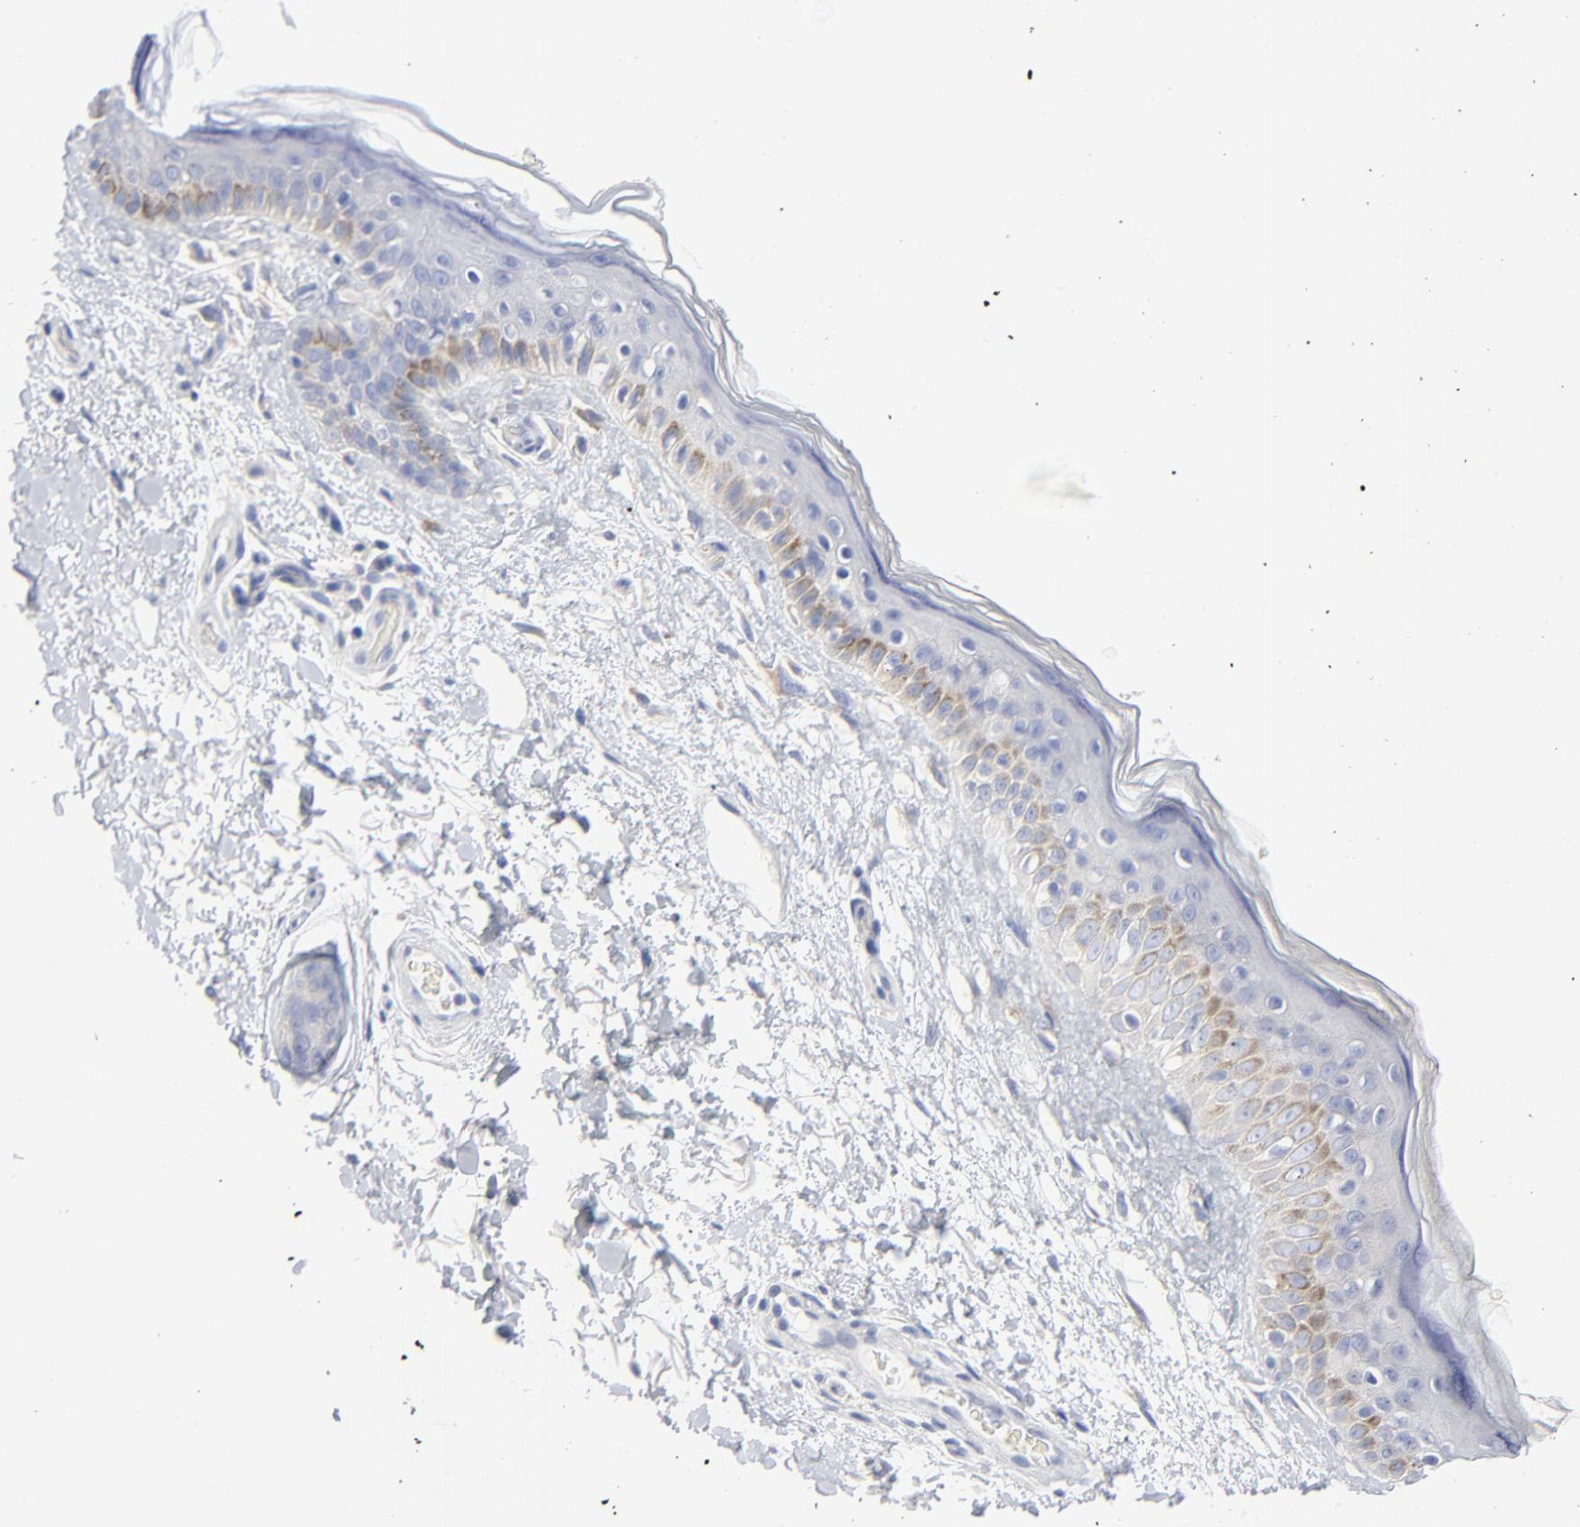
{"staining": {"intensity": "negative", "quantity": "none", "location": "none"}, "tissue": "skin", "cell_type": "Fibroblasts", "image_type": "normal", "snomed": [{"axis": "morphology", "description": "Normal tissue, NOS"}, {"axis": "topography", "description": "Skin"}], "caption": "Immunohistochemical staining of unremarkable human skin demonstrates no significant staining in fibroblasts. Nuclei are stained in blue.", "gene": "STAT2", "patient": {"sex": "male", "age": 63}}